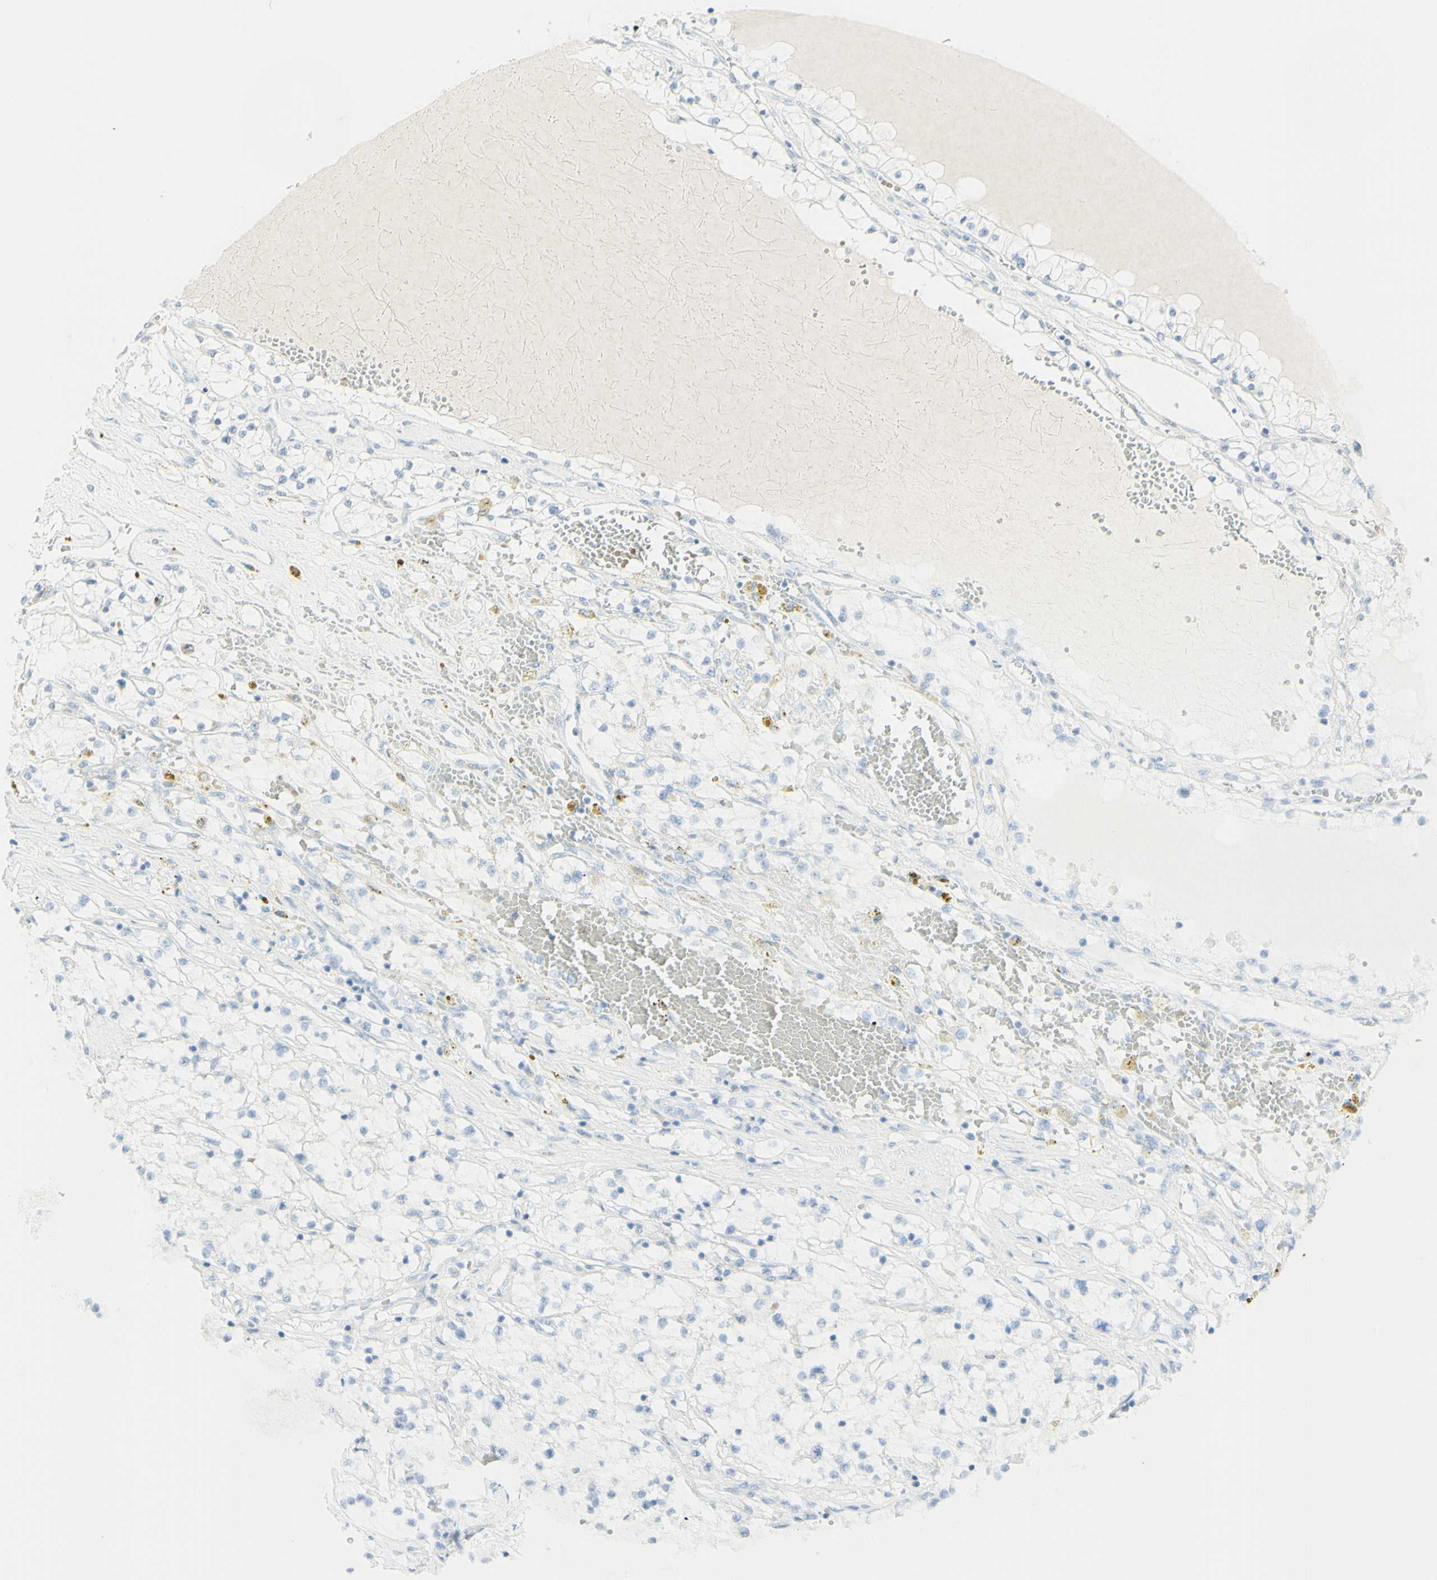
{"staining": {"intensity": "negative", "quantity": "none", "location": "none"}, "tissue": "renal cancer", "cell_type": "Tumor cells", "image_type": "cancer", "snomed": [{"axis": "morphology", "description": "Adenocarcinoma, NOS"}, {"axis": "topography", "description": "Kidney"}], "caption": "Immunohistochemistry image of human renal adenocarcinoma stained for a protein (brown), which exhibits no staining in tumor cells.", "gene": "MDK", "patient": {"sex": "male", "age": 68}}